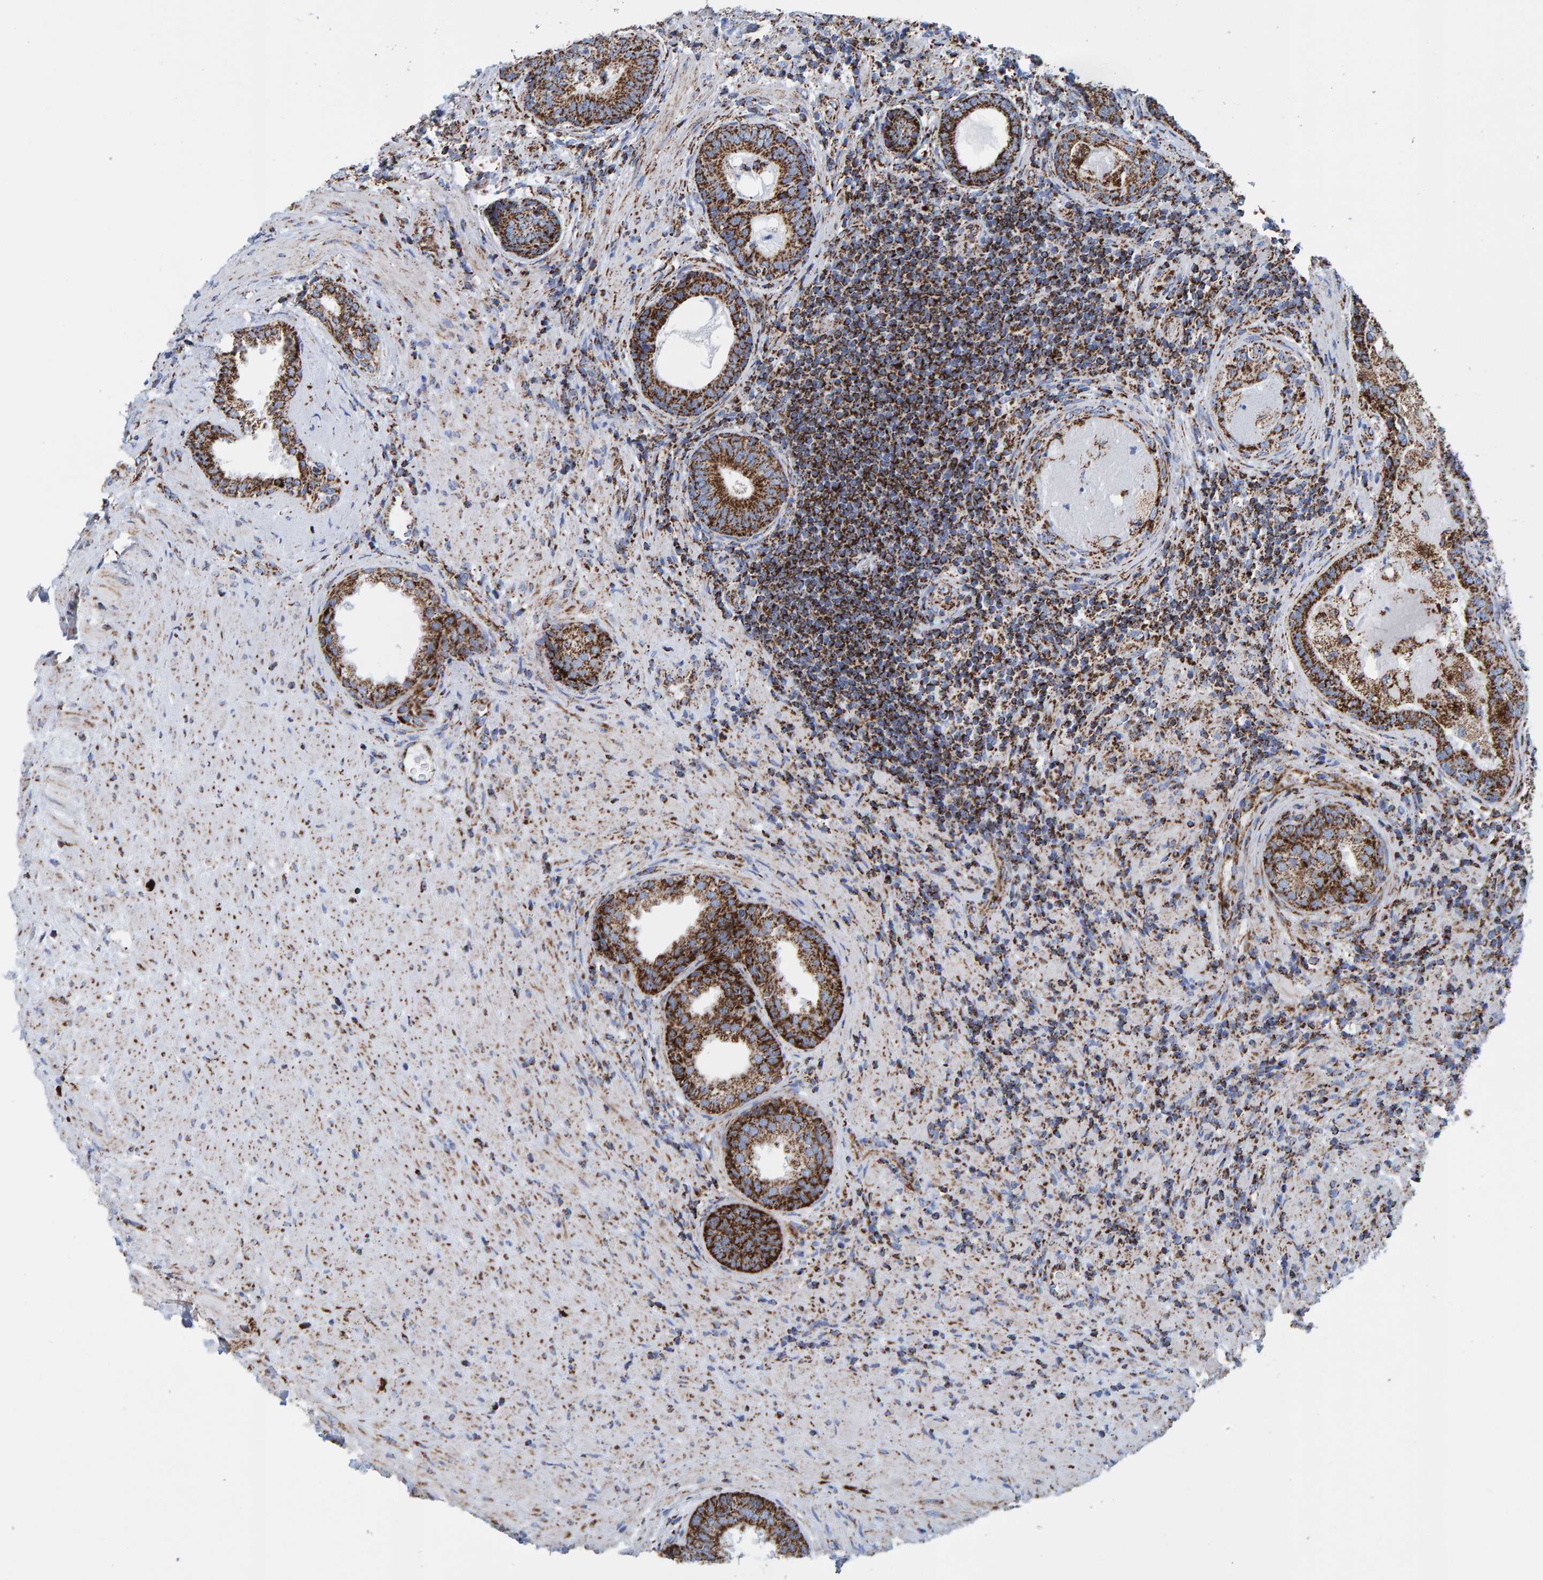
{"staining": {"intensity": "strong", "quantity": ">75%", "location": "cytoplasmic/membranous"}, "tissue": "prostate", "cell_type": "Glandular cells", "image_type": "normal", "snomed": [{"axis": "morphology", "description": "Normal tissue, NOS"}, {"axis": "topography", "description": "Prostate"}], "caption": "This histopathology image displays unremarkable prostate stained with immunohistochemistry (IHC) to label a protein in brown. The cytoplasmic/membranous of glandular cells show strong positivity for the protein. Nuclei are counter-stained blue.", "gene": "ENSG00000262660", "patient": {"sex": "male", "age": 76}}